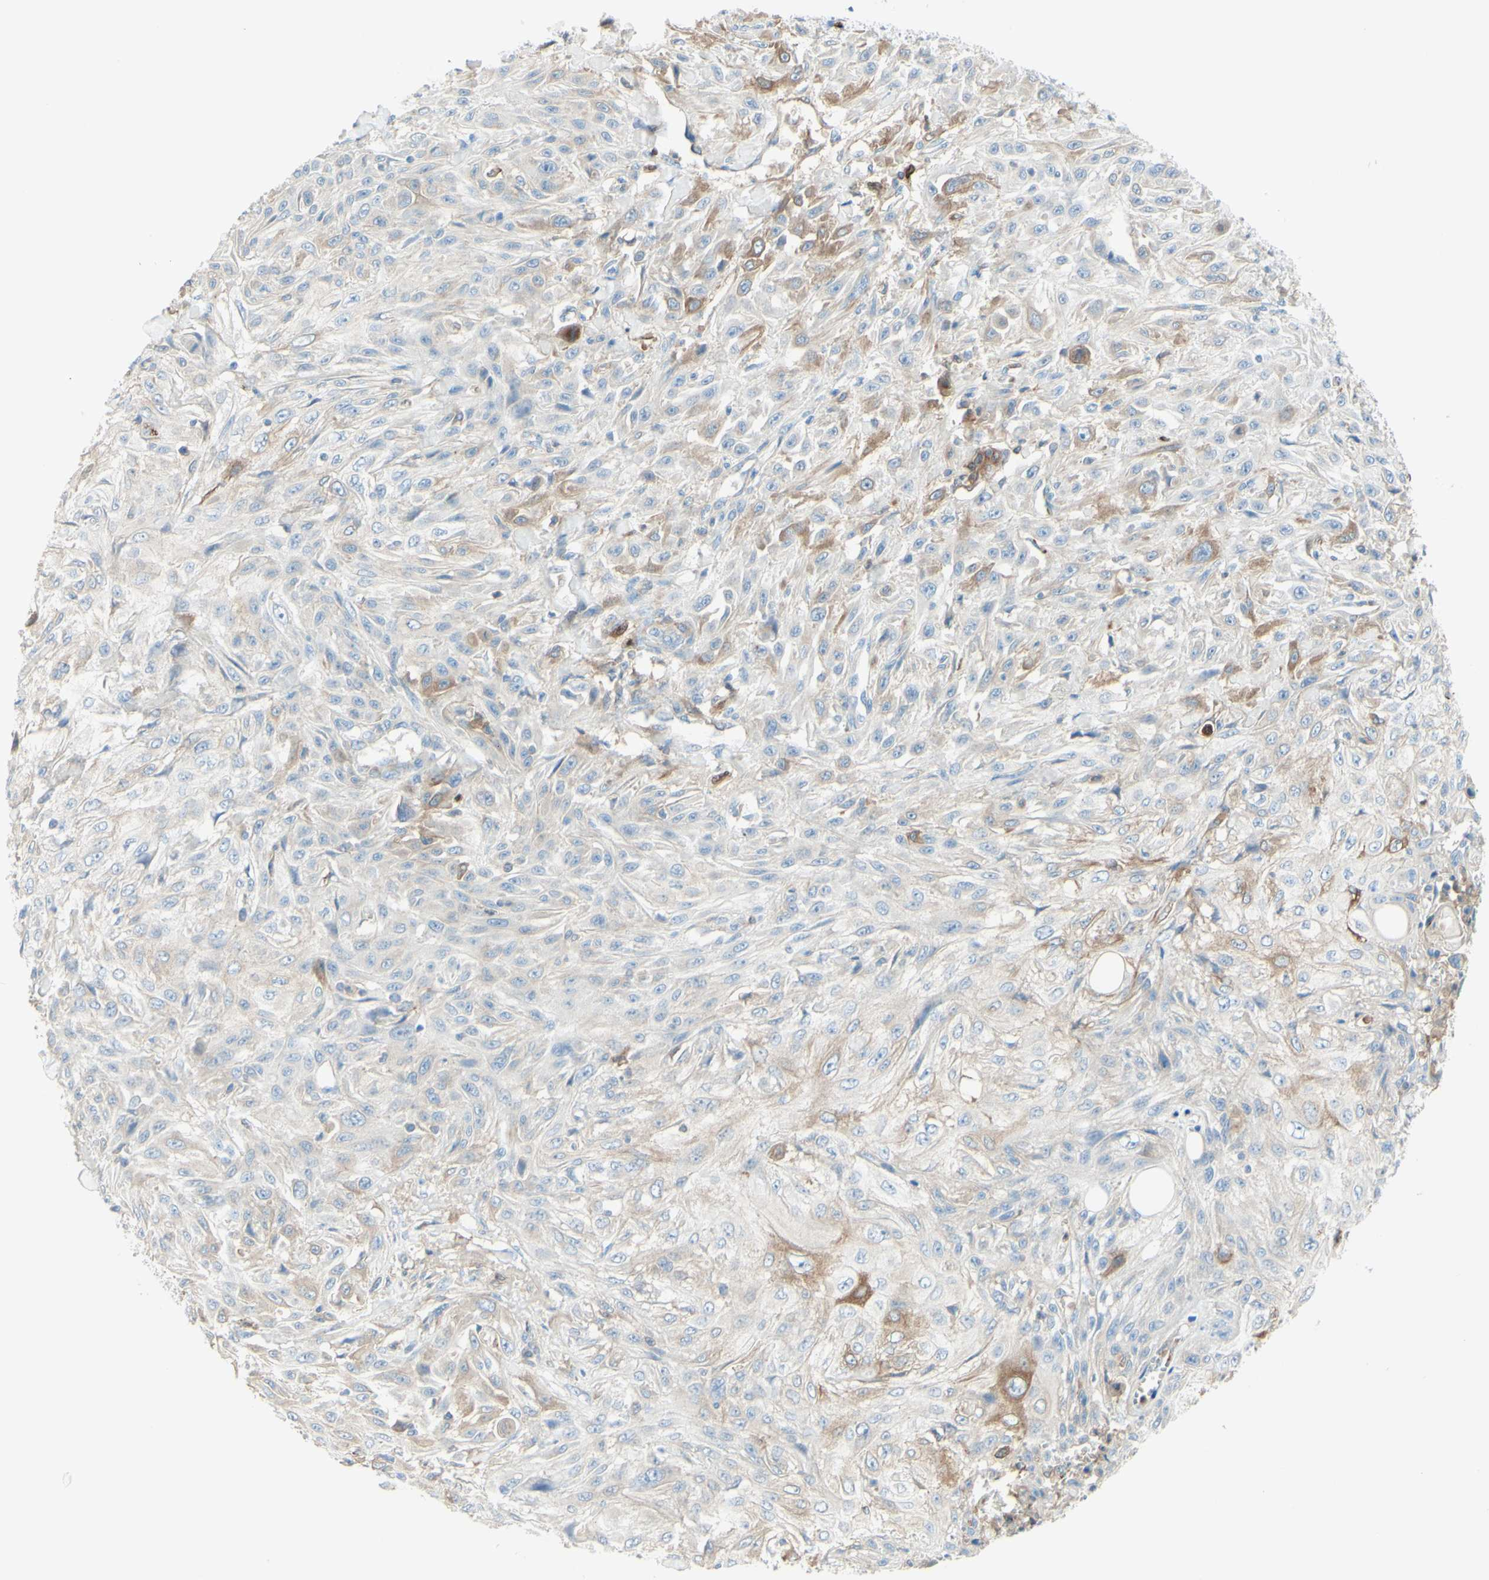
{"staining": {"intensity": "moderate", "quantity": "<25%", "location": "cytoplasmic/membranous"}, "tissue": "skin cancer", "cell_type": "Tumor cells", "image_type": "cancer", "snomed": [{"axis": "morphology", "description": "Squamous cell carcinoma, NOS"}, {"axis": "topography", "description": "Skin"}], "caption": "This is an image of immunohistochemistry staining of skin squamous cell carcinoma, which shows moderate staining in the cytoplasmic/membranous of tumor cells.", "gene": "ALCAM", "patient": {"sex": "male", "age": 75}}